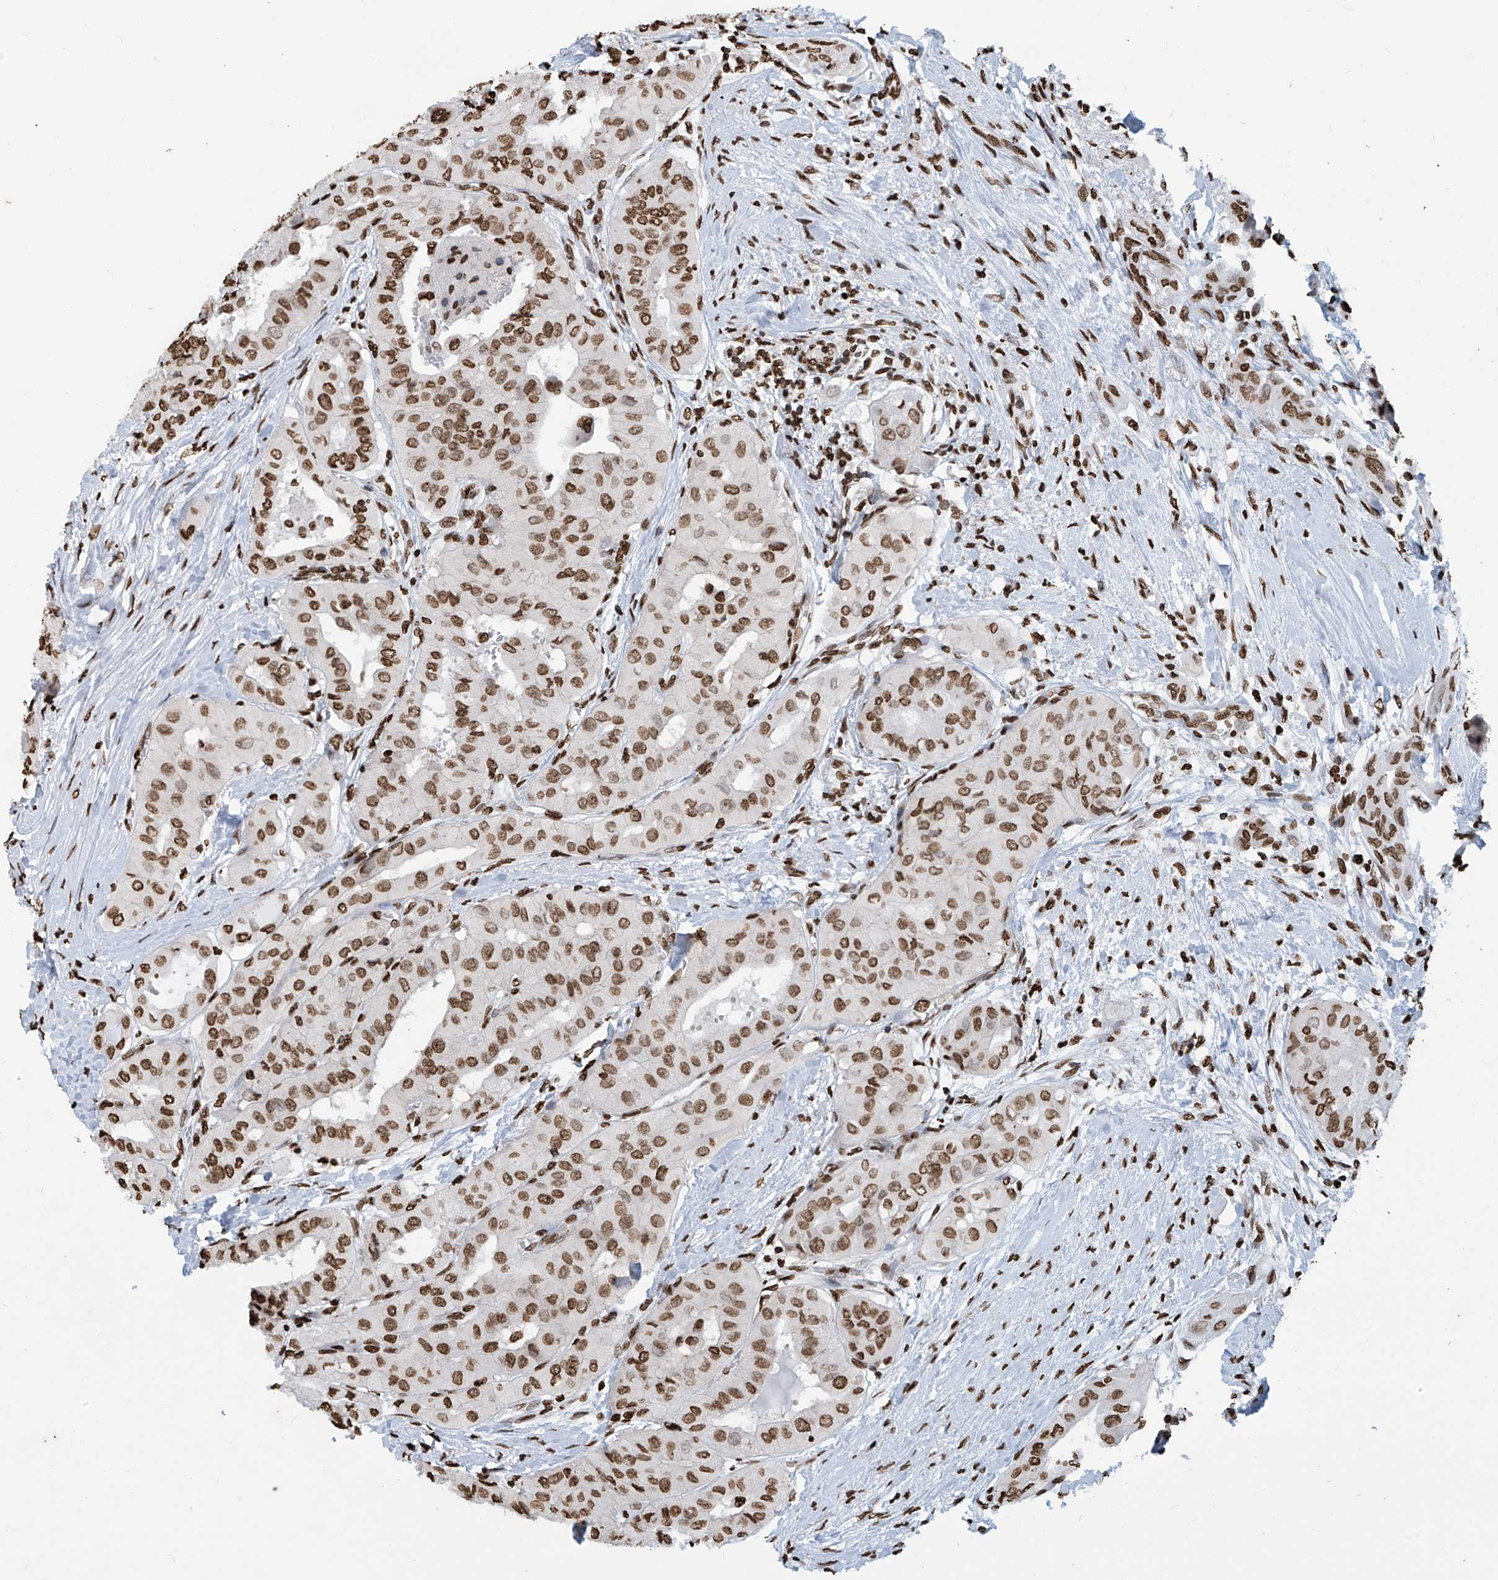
{"staining": {"intensity": "moderate", "quantity": ">75%", "location": "nuclear"}, "tissue": "thyroid cancer", "cell_type": "Tumor cells", "image_type": "cancer", "snomed": [{"axis": "morphology", "description": "Papillary adenocarcinoma, NOS"}, {"axis": "topography", "description": "Thyroid gland"}], "caption": "Immunohistochemistry (IHC) histopathology image of human thyroid cancer stained for a protein (brown), which reveals medium levels of moderate nuclear positivity in about >75% of tumor cells.", "gene": "DPPA2", "patient": {"sex": "female", "age": 59}}